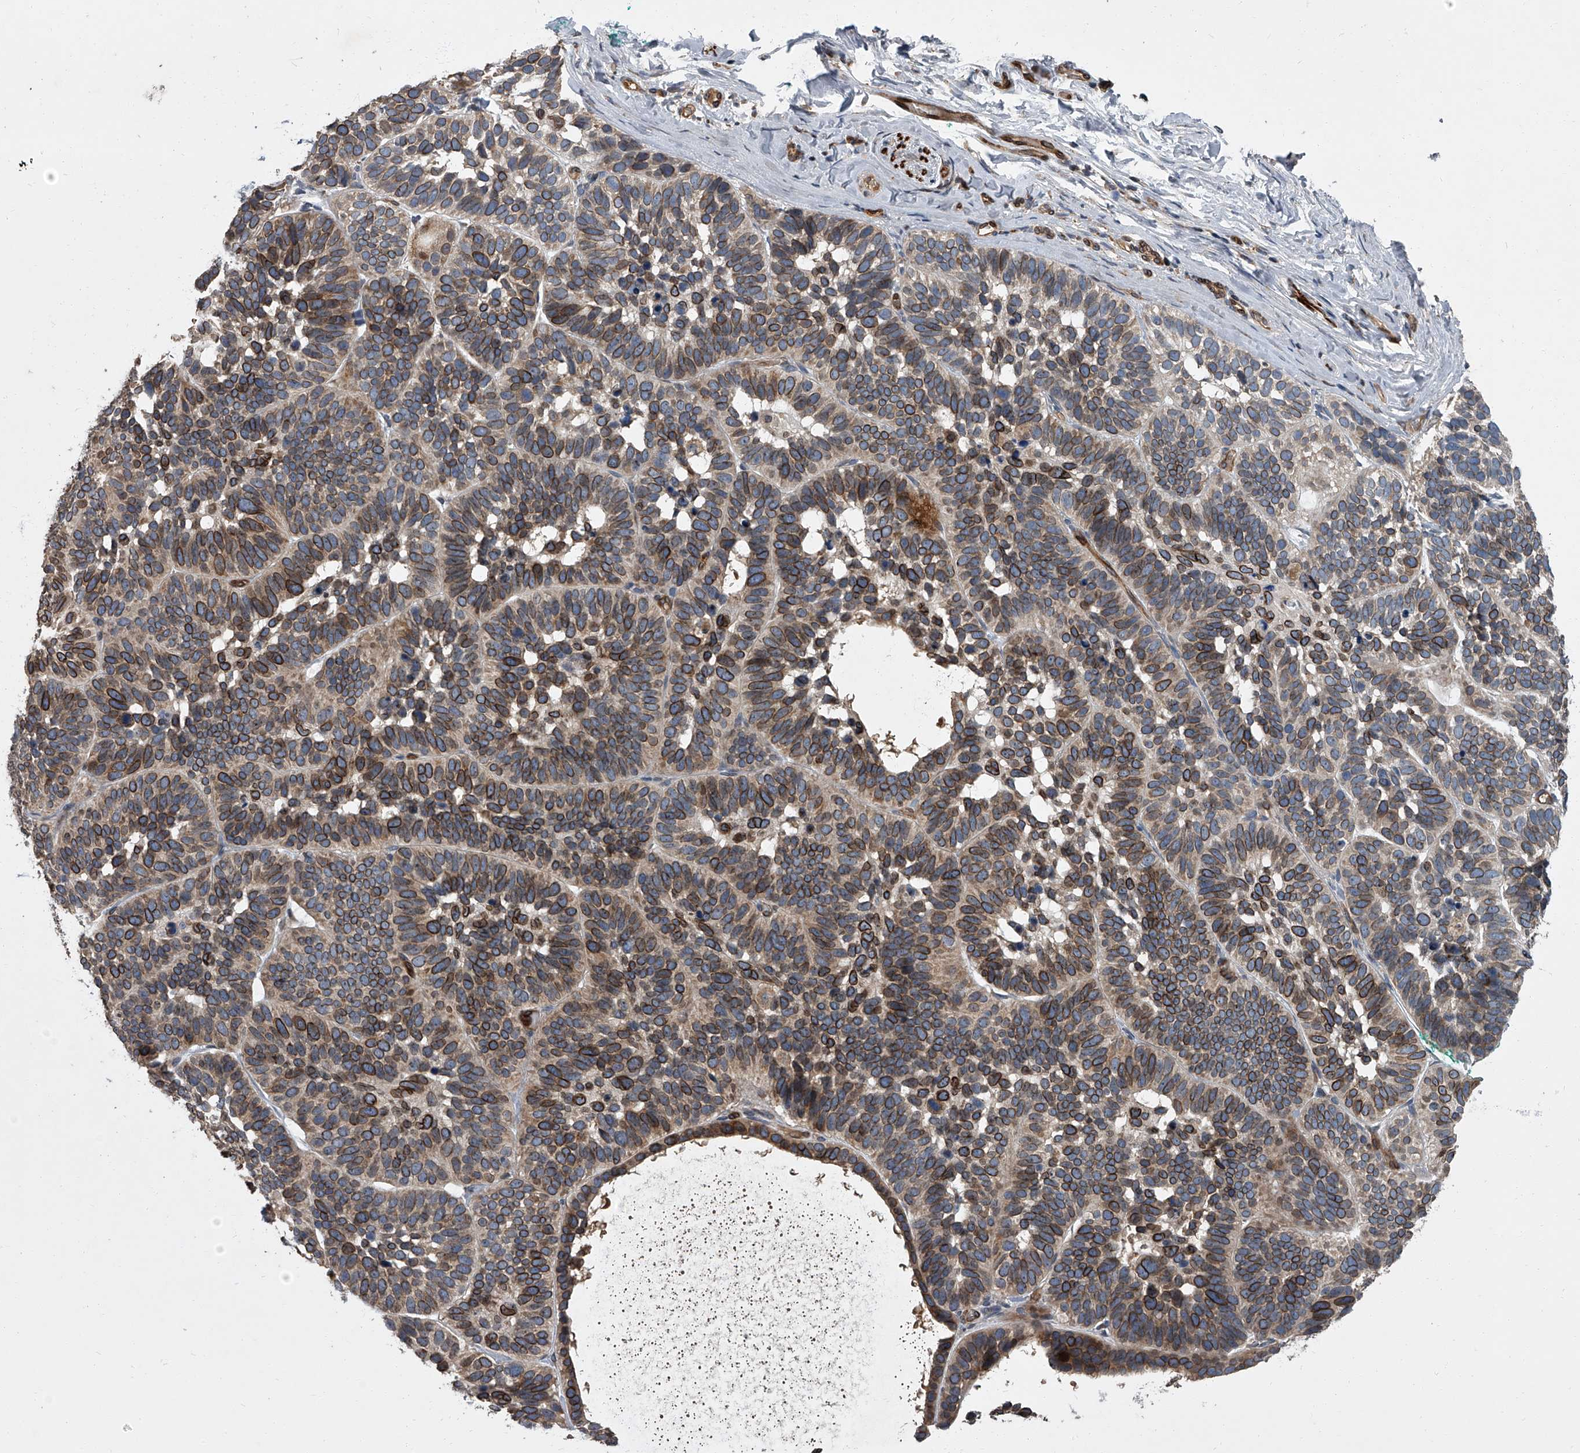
{"staining": {"intensity": "moderate", "quantity": ">75%", "location": "cytoplasmic/membranous,nuclear"}, "tissue": "skin cancer", "cell_type": "Tumor cells", "image_type": "cancer", "snomed": [{"axis": "morphology", "description": "Basal cell carcinoma"}, {"axis": "topography", "description": "Skin"}], "caption": "Human basal cell carcinoma (skin) stained with a brown dye reveals moderate cytoplasmic/membranous and nuclear positive staining in approximately >75% of tumor cells.", "gene": "LRRC8C", "patient": {"sex": "male", "age": 62}}